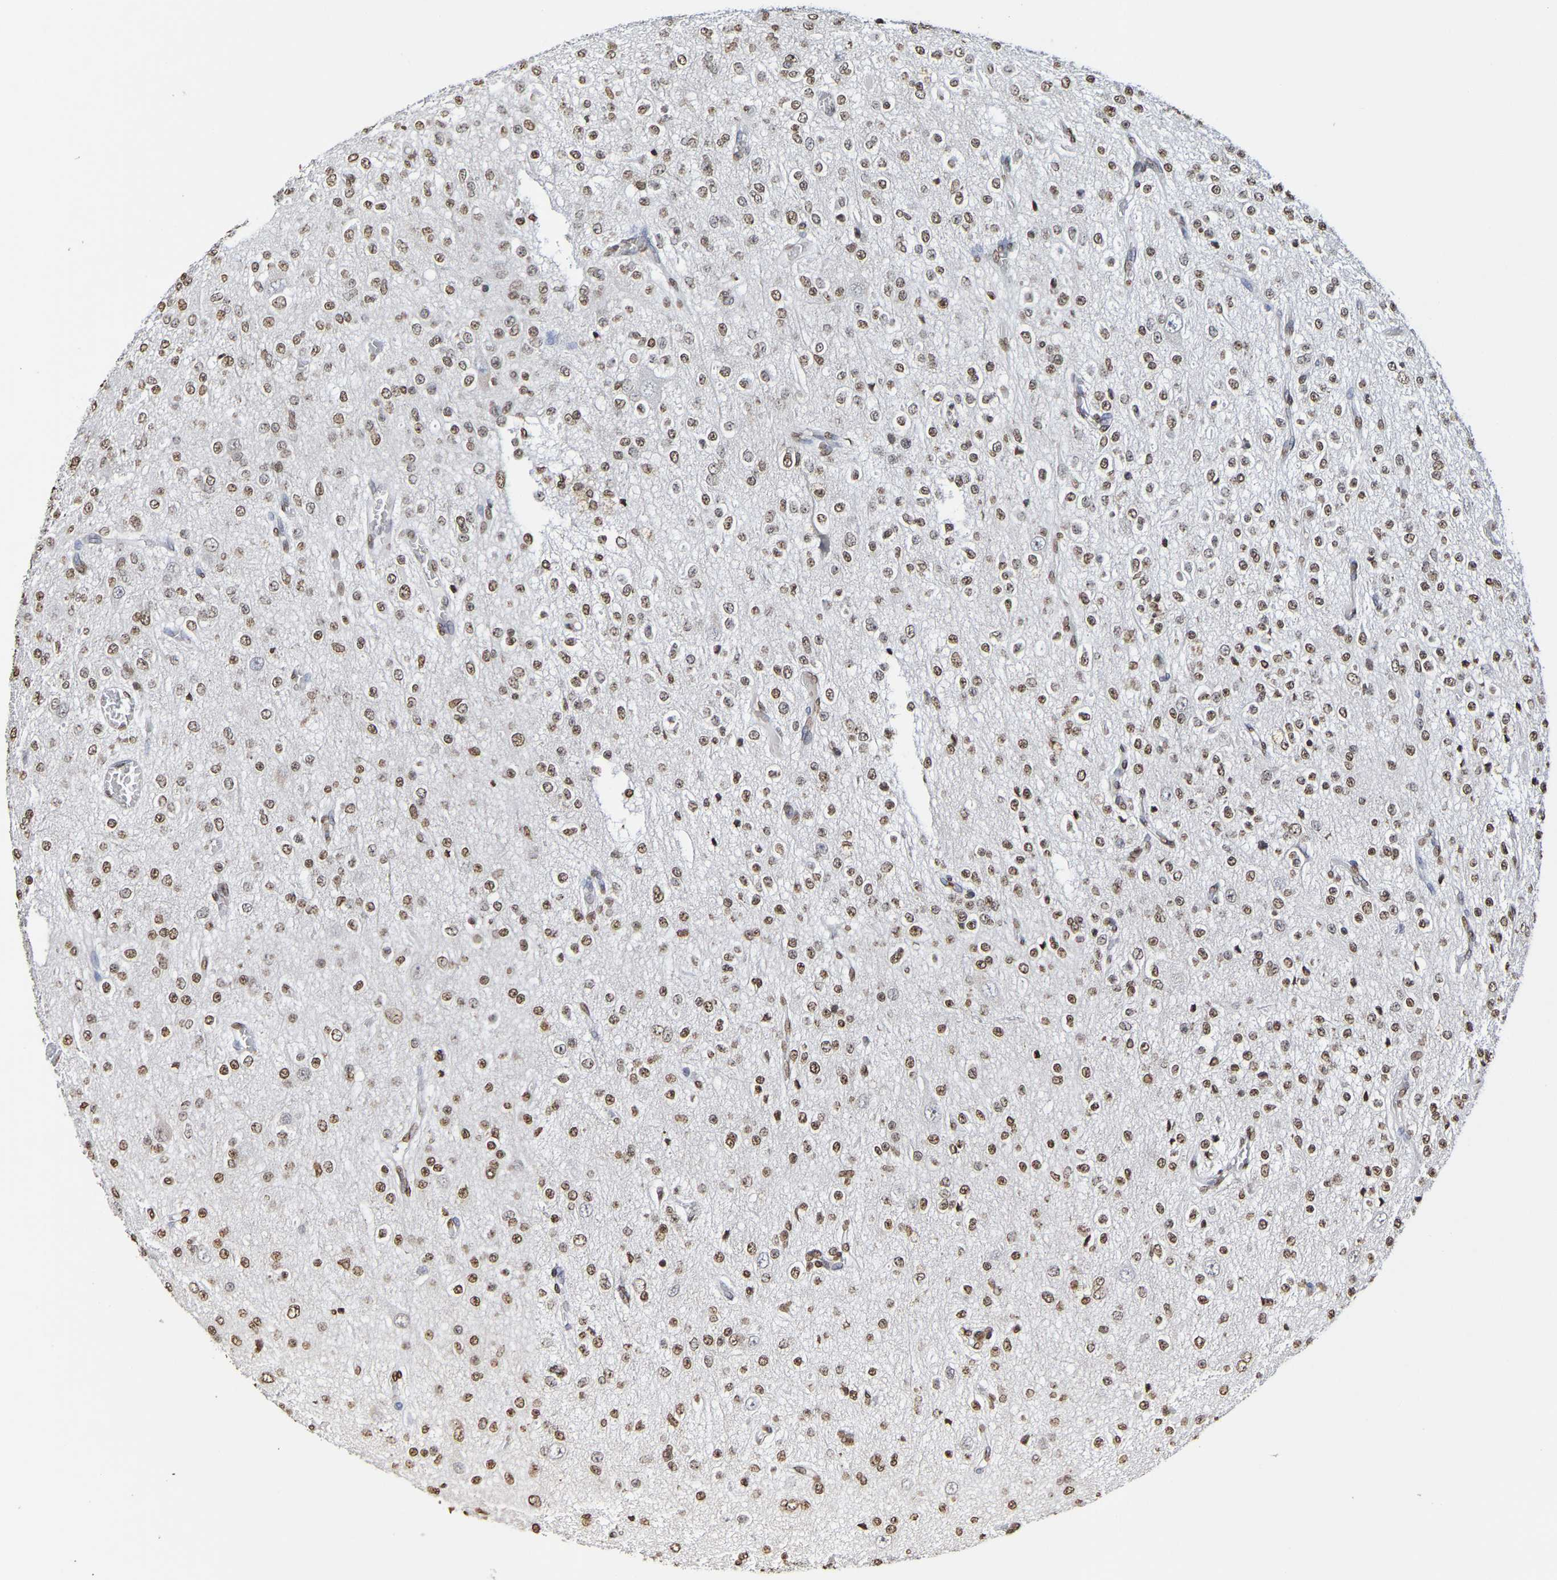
{"staining": {"intensity": "moderate", "quantity": ">75%", "location": "nuclear"}, "tissue": "glioma", "cell_type": "Tumor cells", "image_type": "cancer", "snomed": [{"axis": "morphology", "description": "Glioma, malignant, Low grade"}, {"axis": "topography", "description": "Brain"}], "caption": "A high-resolution photomicrograph shows immunohistochemistry staining of low-grade glioma (malignant), which reveals moderate nuclear positivity in approximately >75% of tumor cells. Ihc stains the protein of interest in brown and the nuclei are stained blue.", "gene": "ATF4", "patient": {"sex": "male", "age": 38}}